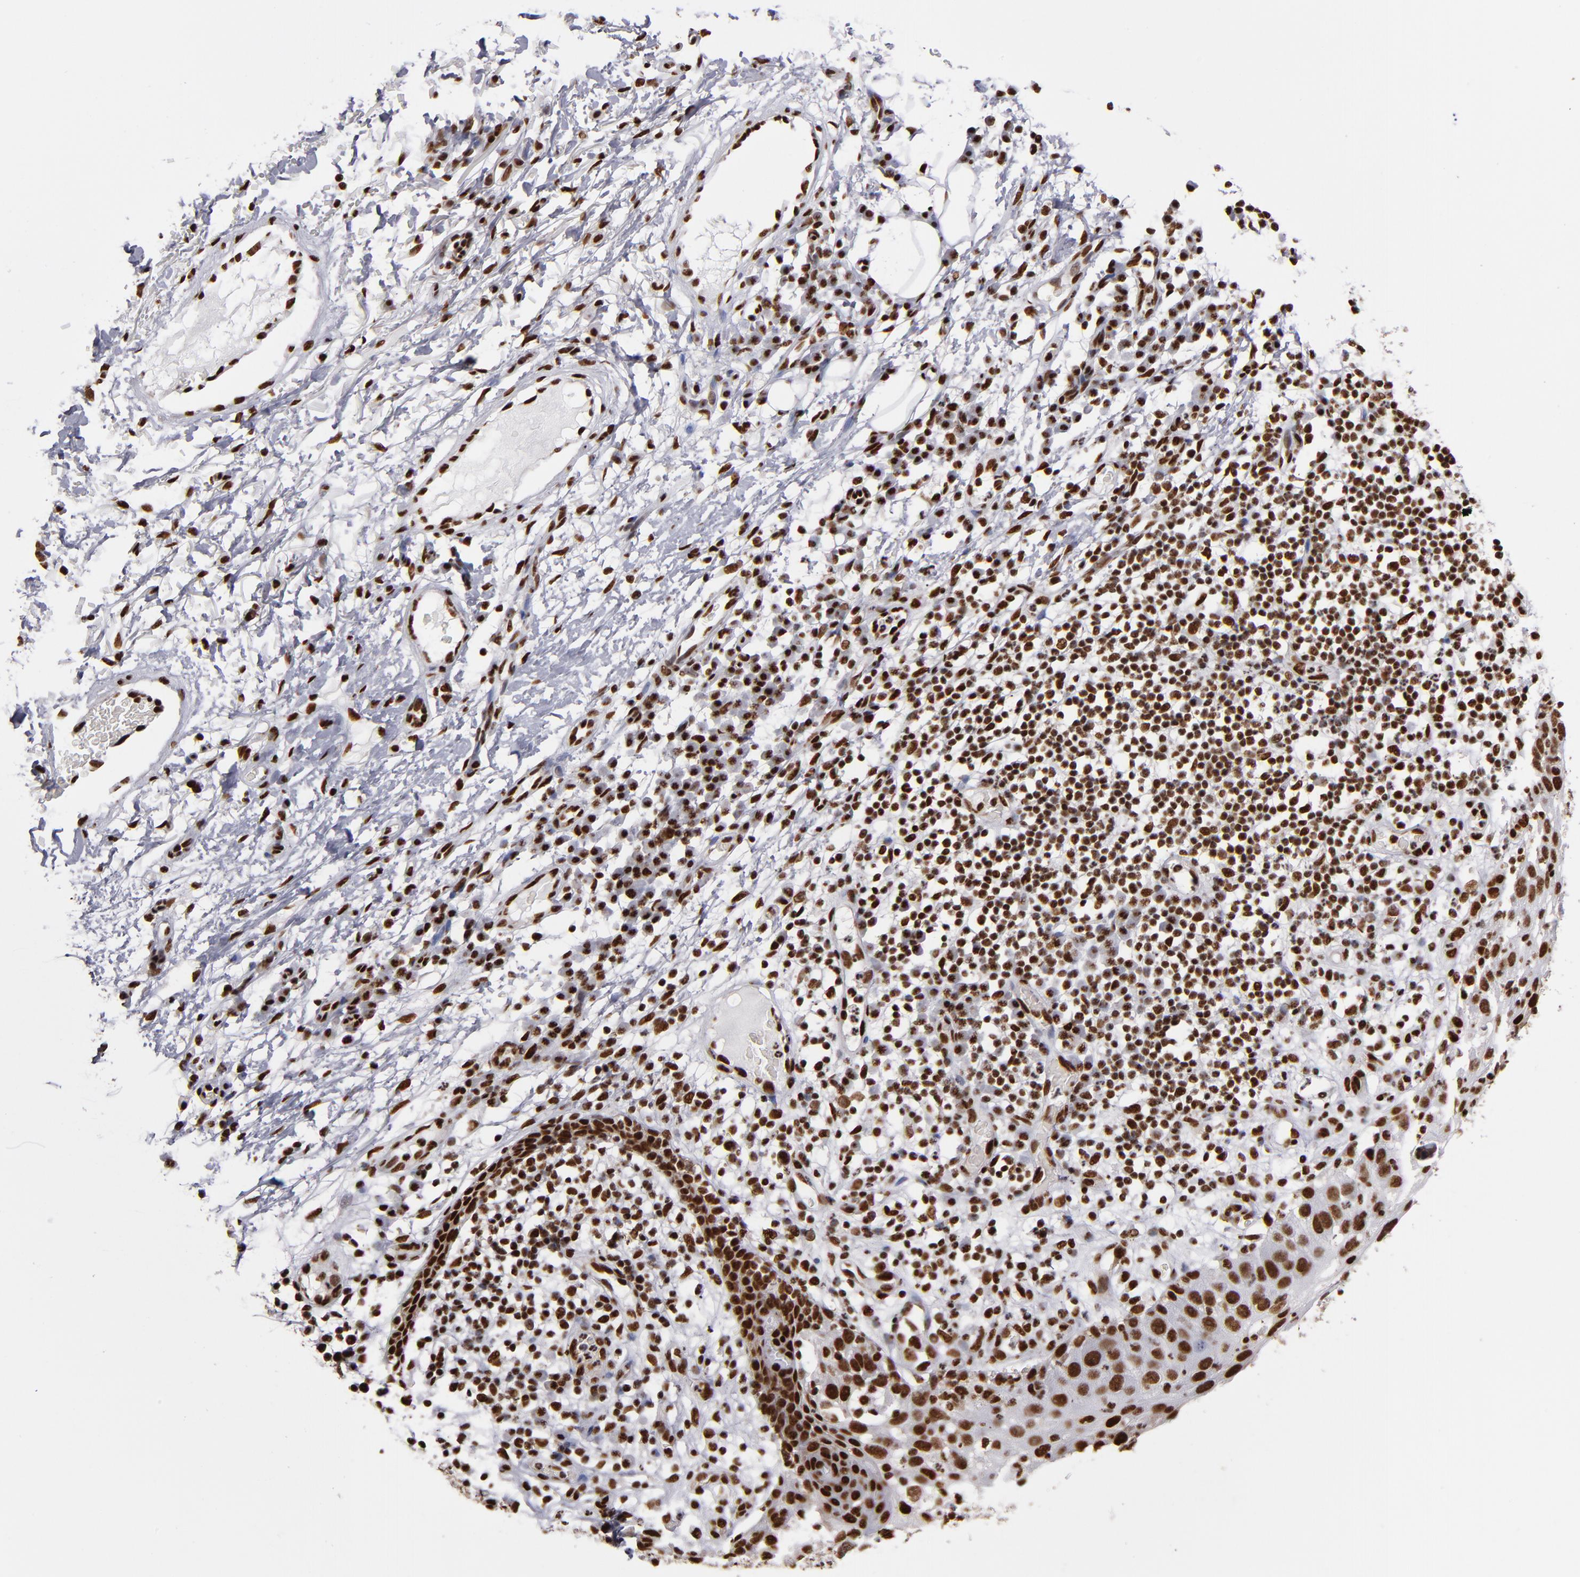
{"staining": {"intensity": "strong", "quantity": ">75%", "location": "nuclear"}, "tissue": "skin cancer", "cell_type": "Tumor cells", "image_type": "cancer", "snomed": [{"axis": "morphology", "description": "Squamous cell carcinoma, NOS"}, {"axis": "topography", "description": "Skin"}], "caption": "Strong nuclear protein staining is seen in approximately >75% of tumor cells in squamous cell carcinoma (skin).", "gene": "MRE11", "patient": {"sex": "male", "age": 87}}